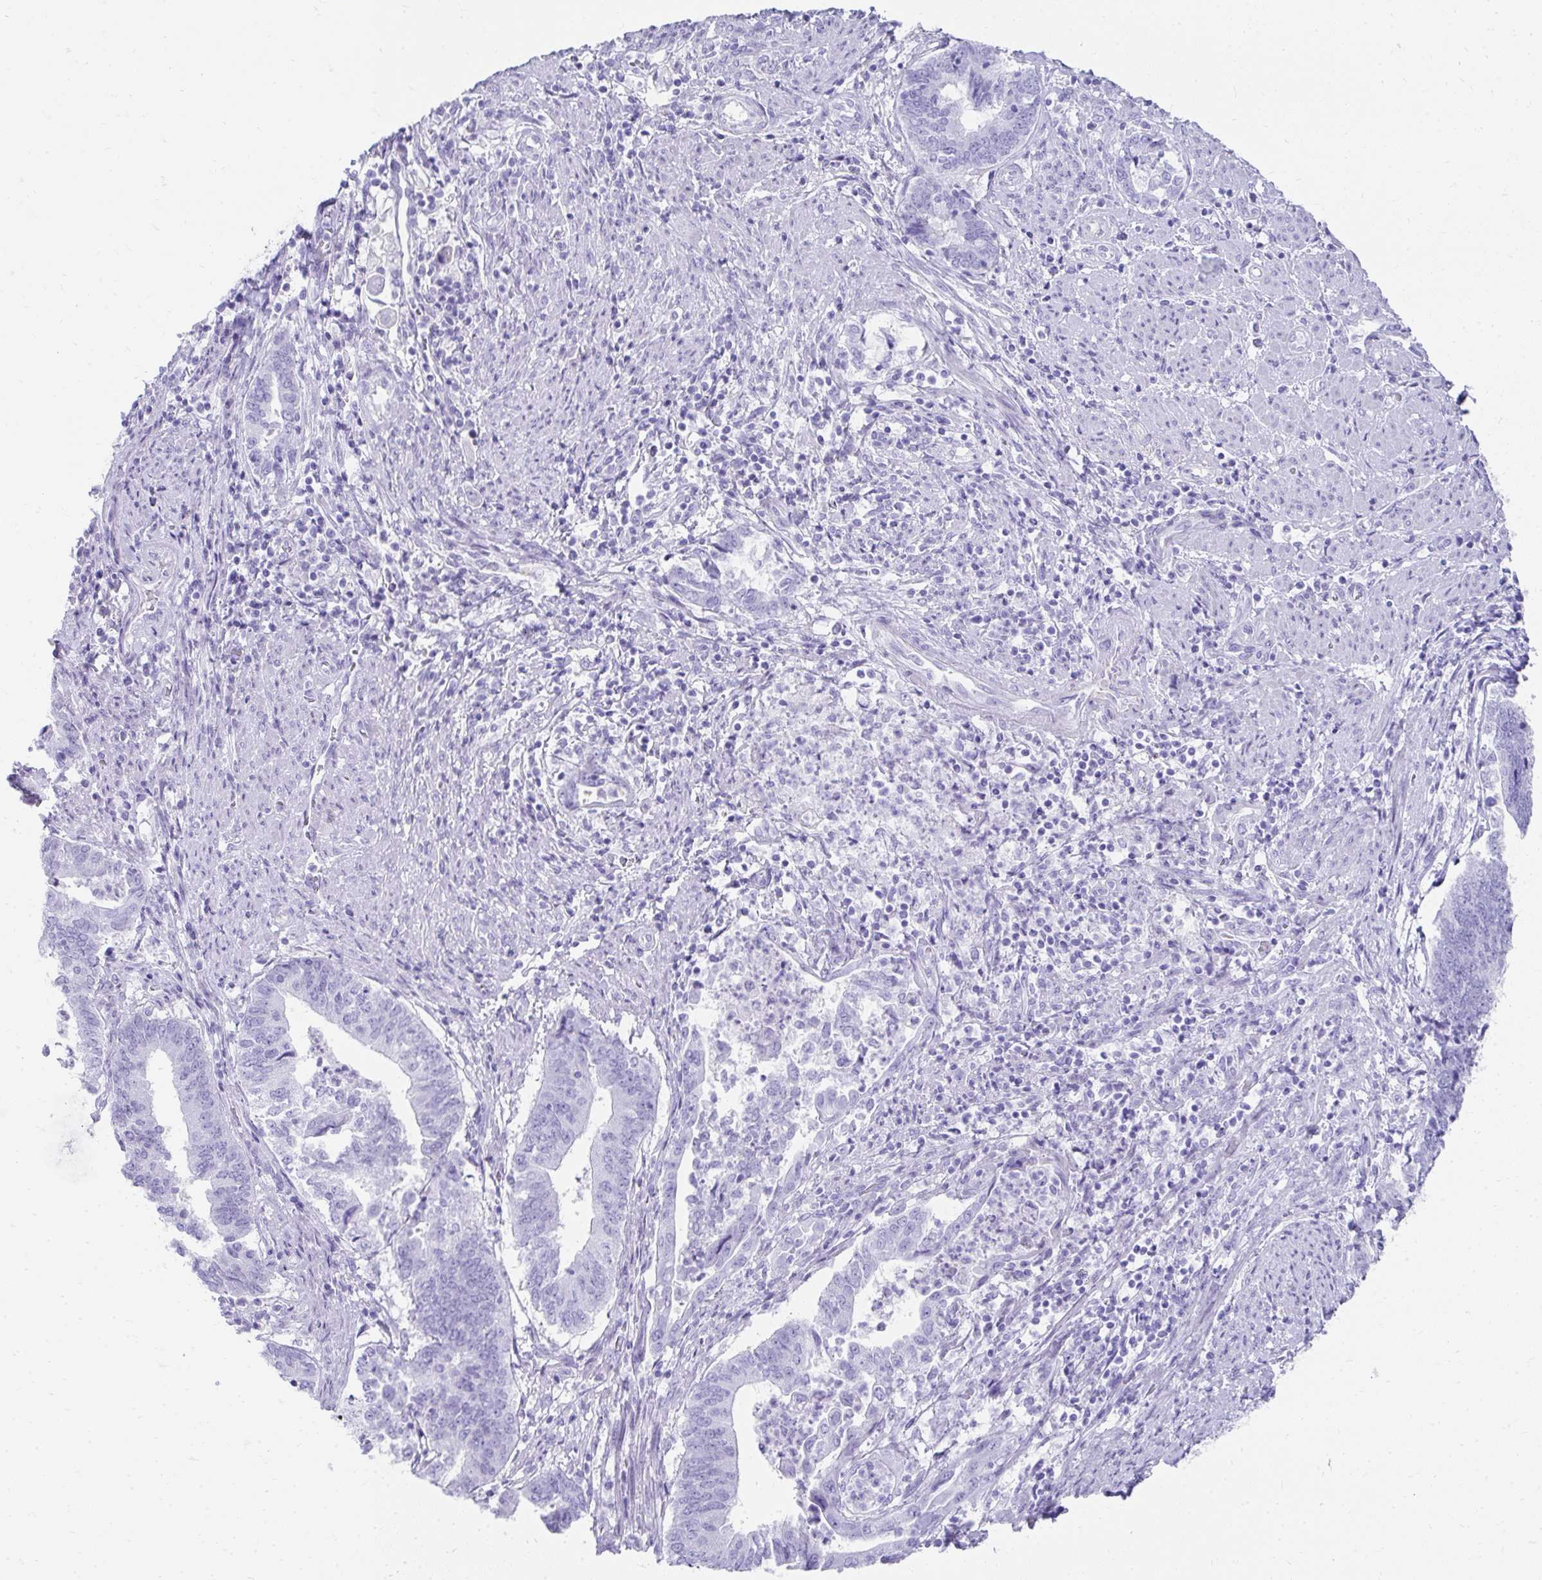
{"staining": {"intensity": "negative", "quantity": "none", "location": "none"}, "tissue": "endometrial cancer", "cell_type": "Tumor cells", "image_type": "cancer", "snomed": [{"axis": "morphology", "description": "Adenocarcinoma, NOS"}, {"axis": "topography", "description": "Endometrium"}], "caption": "The histopathology image exhibits no significant staining in tumor cells of endometrial cancer.", "gene": "TNNT1", "patient": {"sex": "female", "age": 65}}